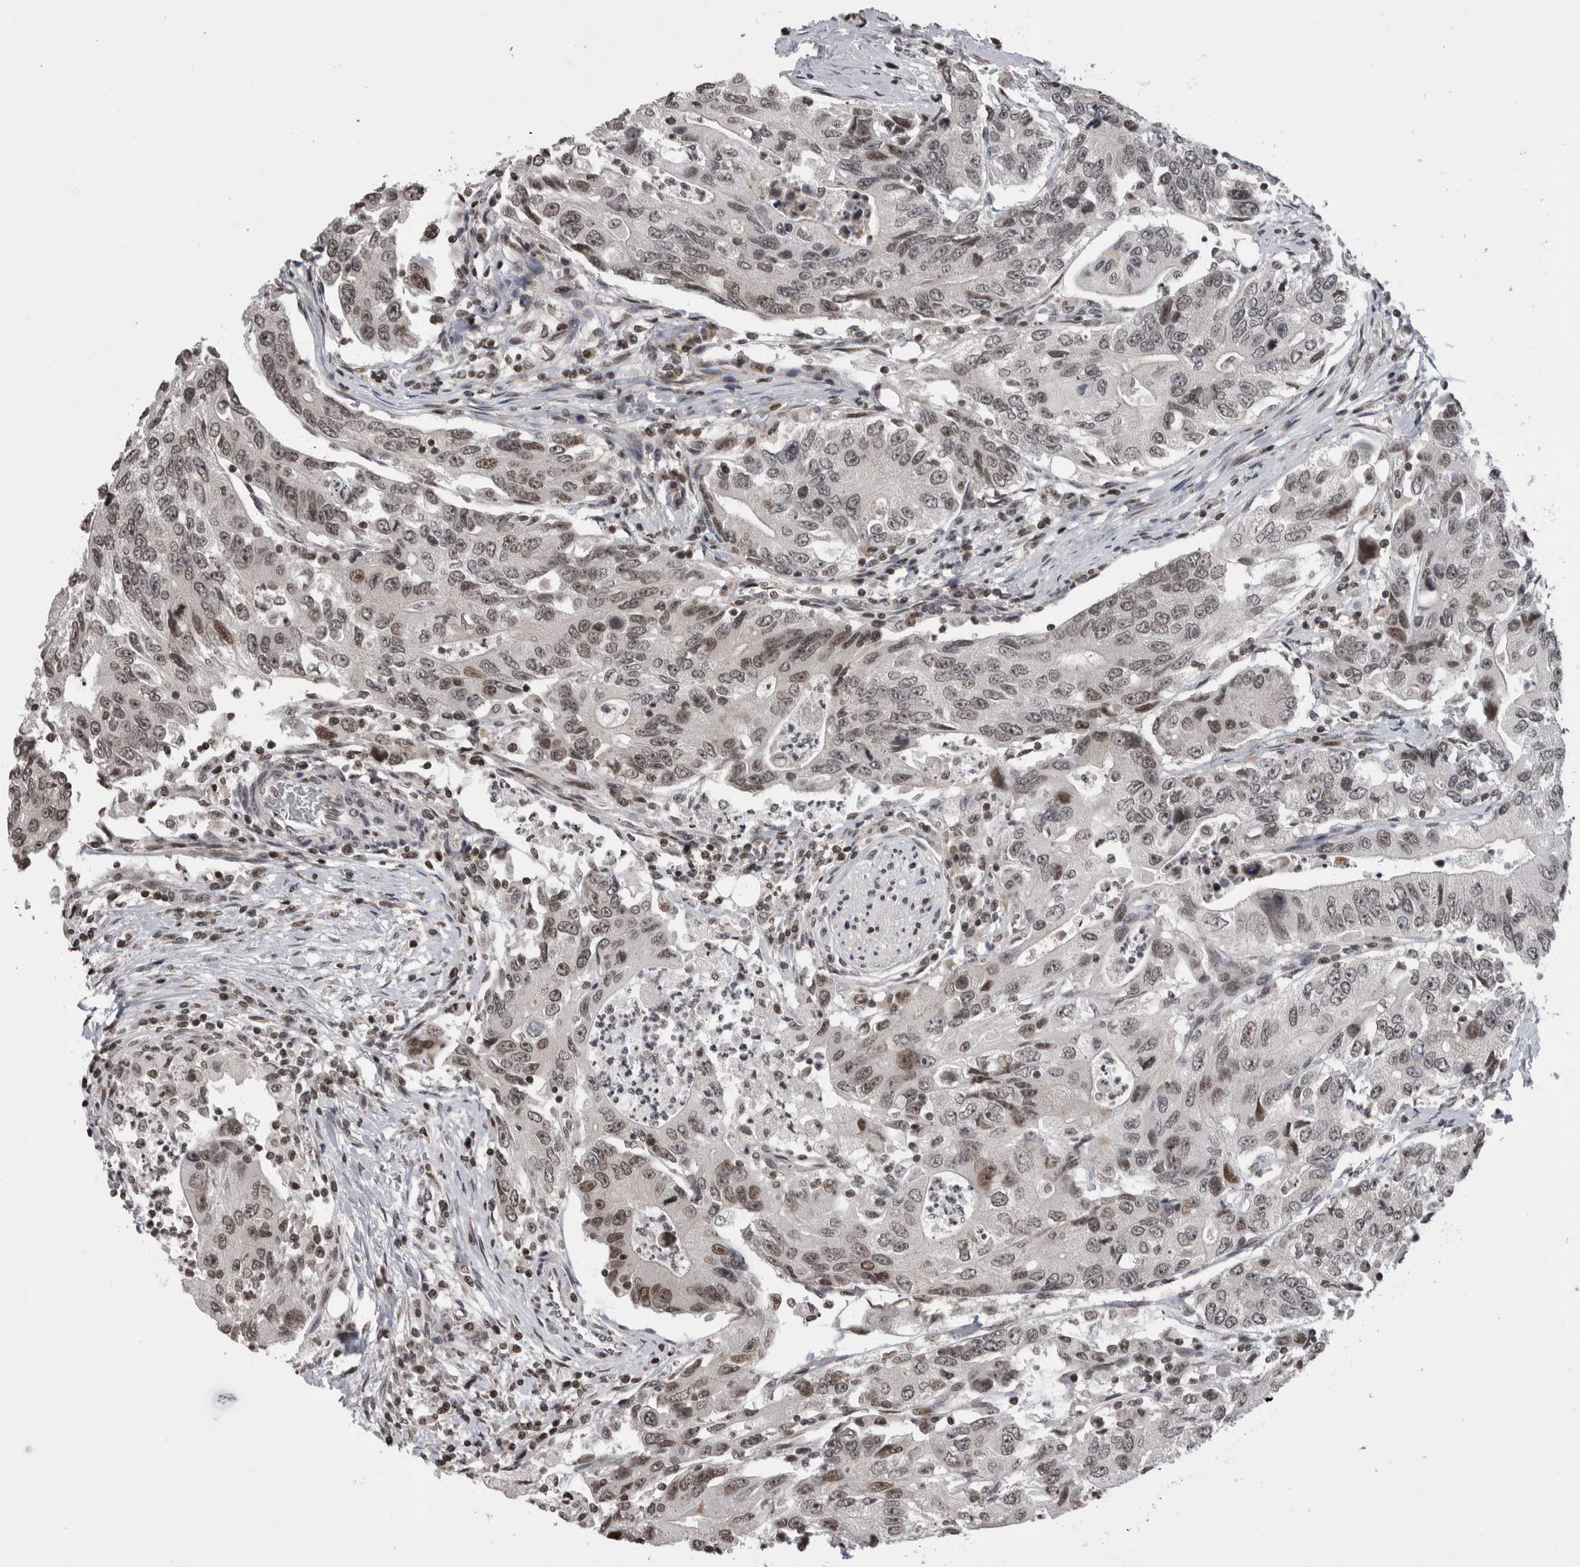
{"staining": {"intensity": "weak", "quantity": "25%-75%", "location": "nuclear"}, "tissue": "colorectal cancer", "cell_type": "Tumor cells", "image_type": "cancer", "snomed": [{"axis": "morphology", "description": "Adenocarcinoma, NOS"}, {"axis": "topography", "description": "Colon"}], "caption": "Weak nuclear protein positivity is present in about 25%-75% of tumor cells in colorectal cancer. (DAB (3,3'-diaminobenzidine) IHC with brightfield microscopy, high magnification).", "gene": "ZBTB11", "patient": {"sex": "female", "age": 77}}